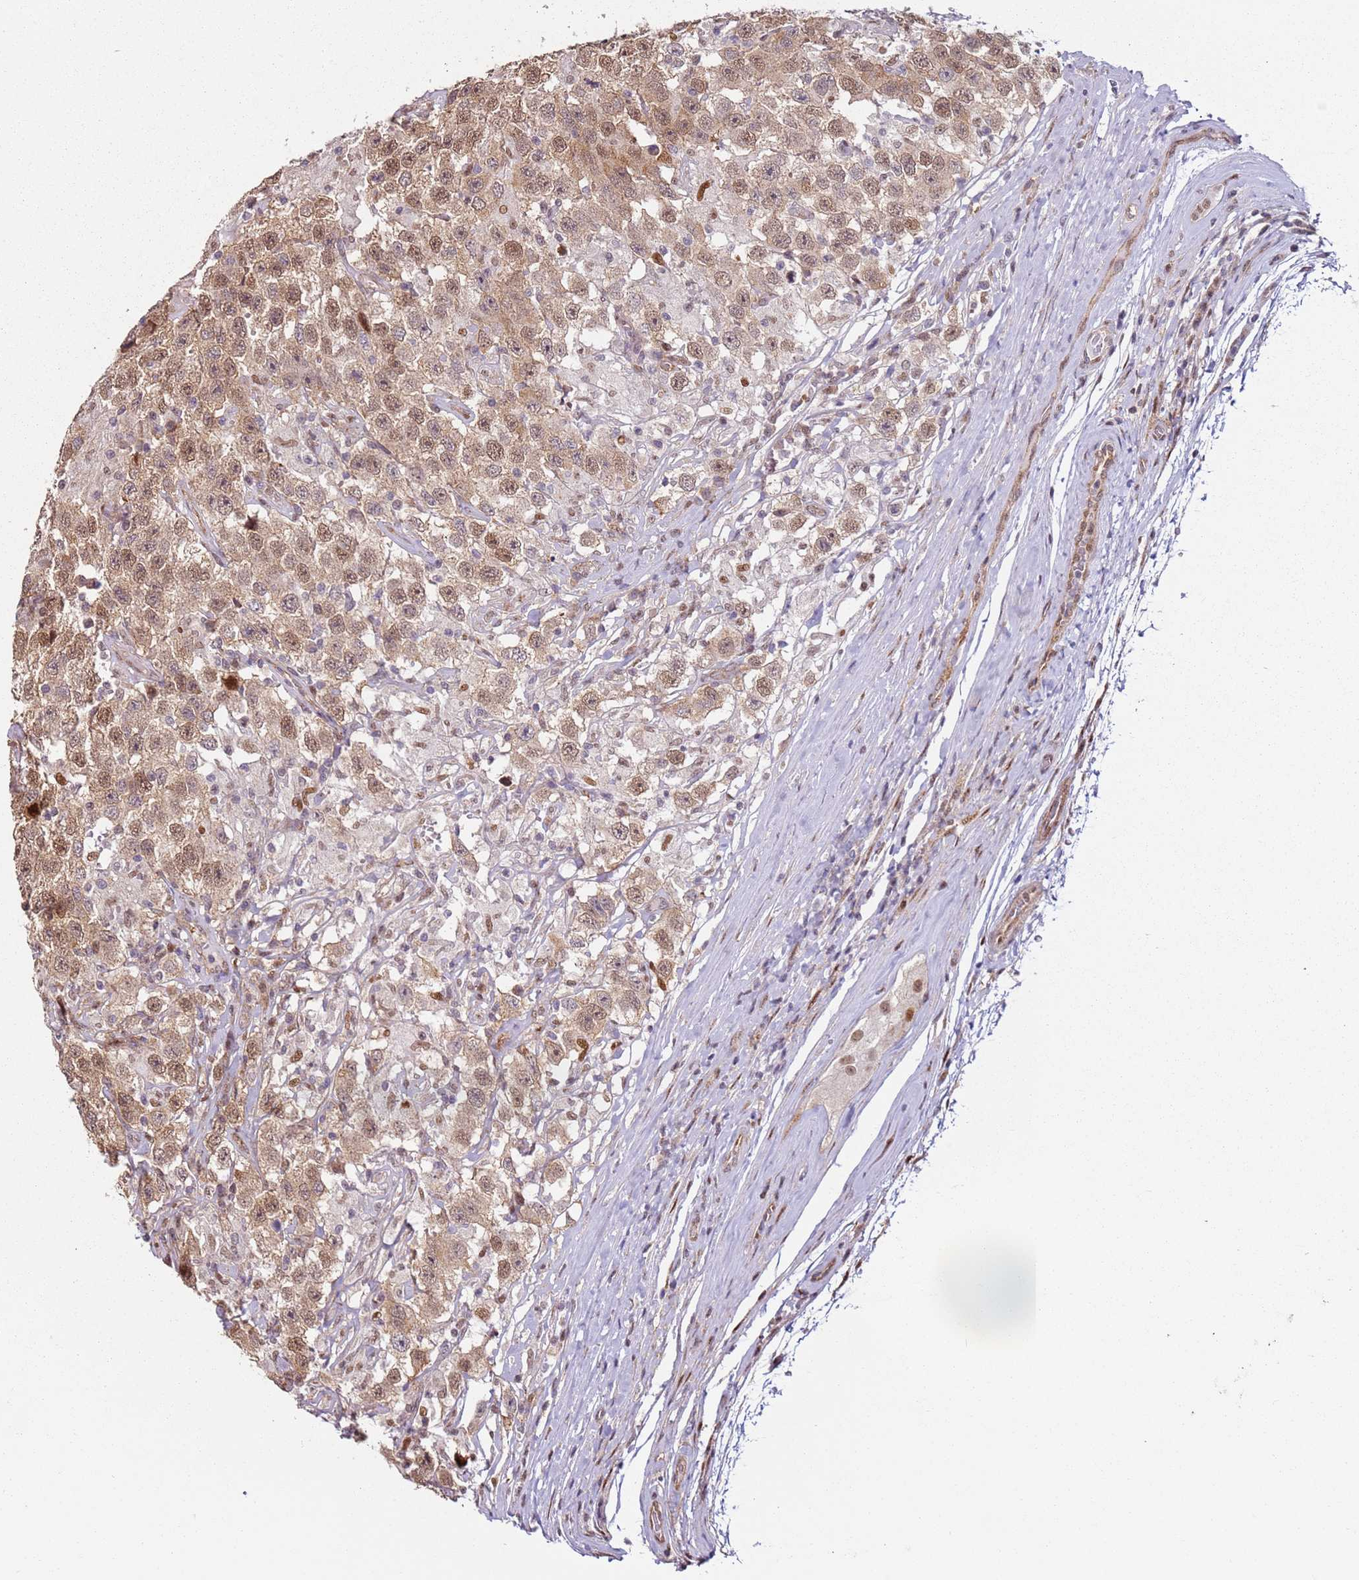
{"staining": {"intensity": "moderate", "quantity": ">75%", "location": "cytoplasmic/membranous,nuclear"}, "tissue": "testis cancer", "cell_type": "Tumor cells", "image_type": "cancer", "snomed": [{"axis": "morphology", "description": "Seminoma, NOS"}, {"axis": "topography", "description": "Testis"}], "caption": "Human testis cancer (seminoma) stained with a brown dye shows moderate cytoplasmic/membranous and nuclear positive positivity in approximately >75% of tumor cells.", "gene": "PSMD4", "patient": {"sex": "male", "age": 41}}